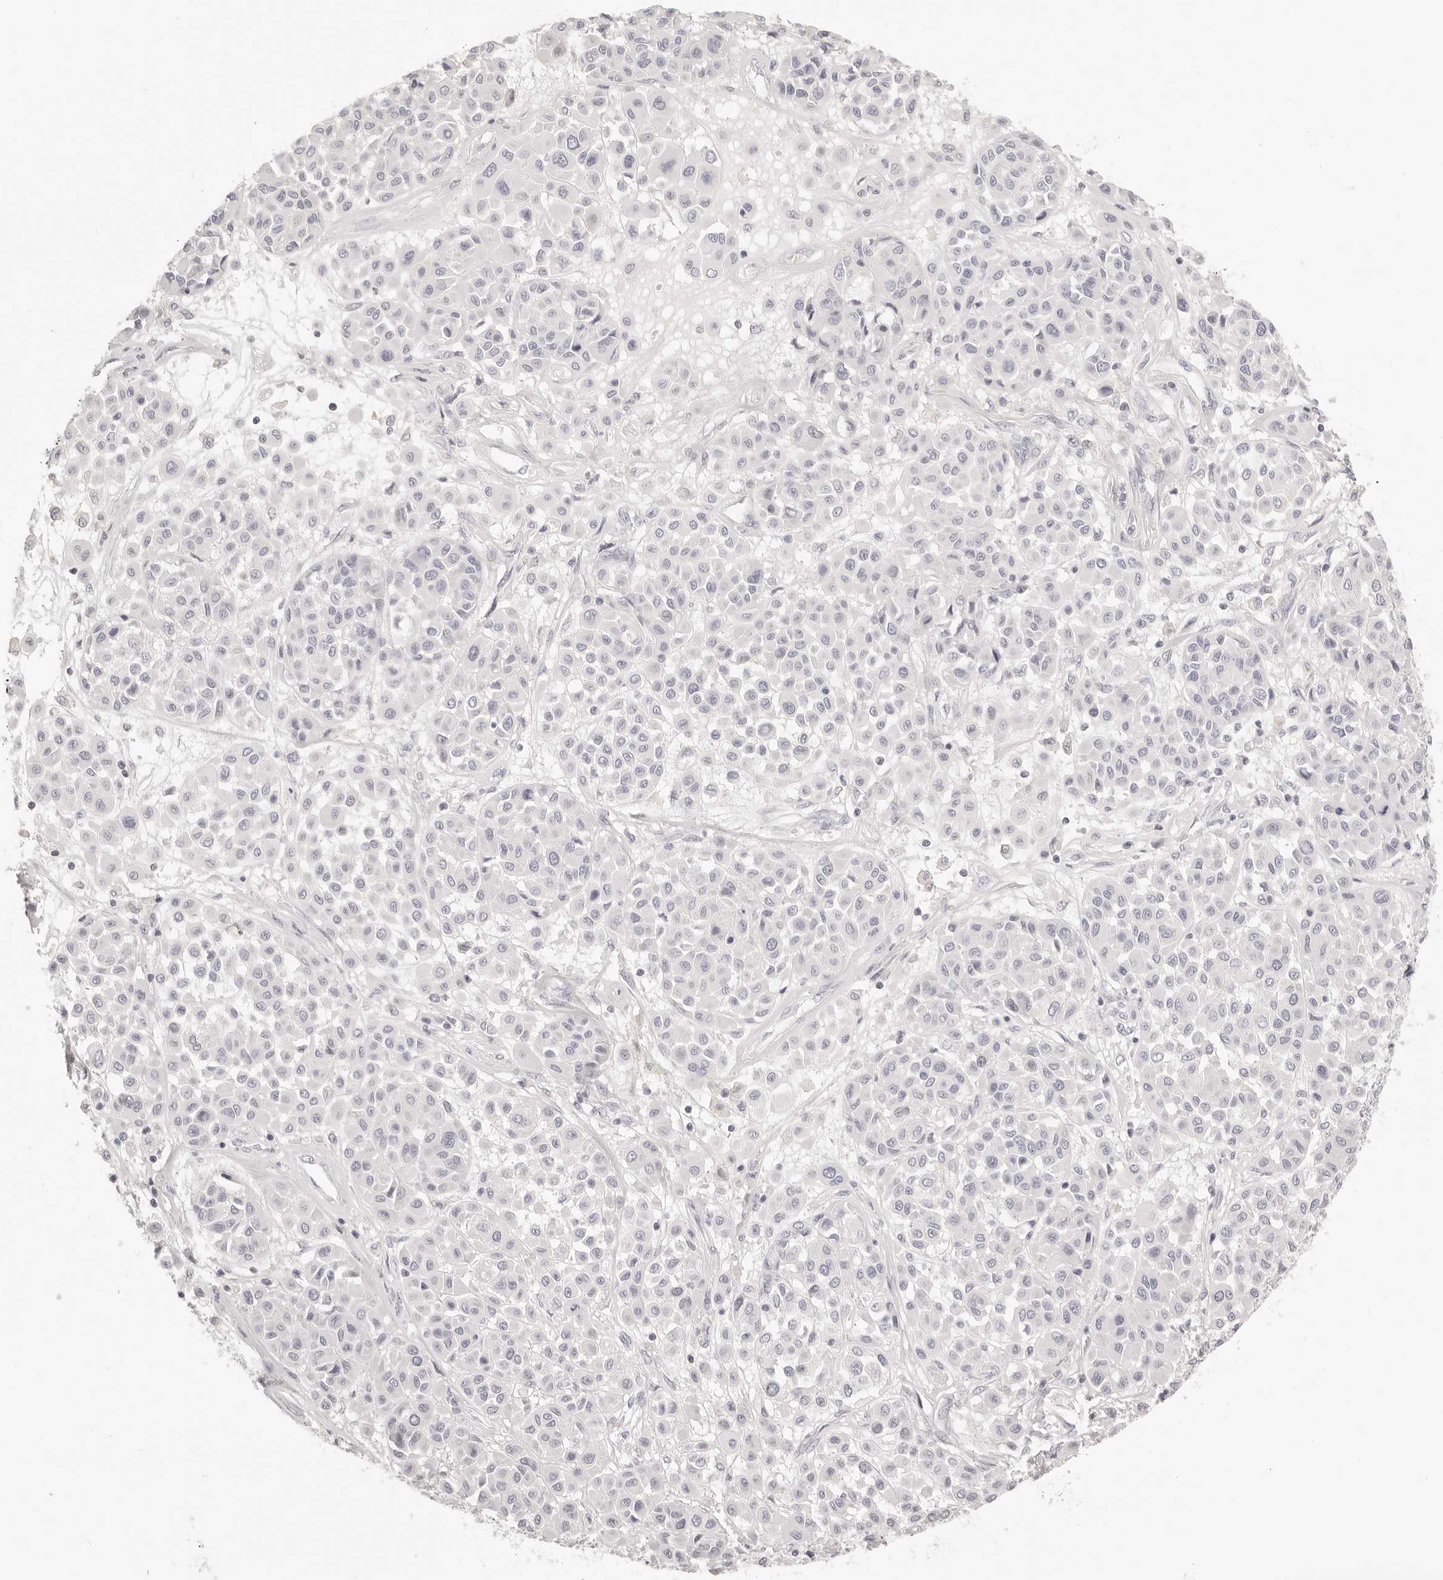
{"staining": {"intensity": "negative", "quantity": "none", "location": "none"}, "tissue": "melanoma", "cell_type": "Tumor cells", "image_type": "cancer", "snomed": [{"axis": "morphology", "description": "Malignant melanoma, Metastatic site"}, {"axis": "topography", "description": "Soft tissue"}], "caption": "The photomicrograph demonstrates no significant expression in tumor cells of malignant melanoma (metastatic site).", "gene": "FABP1", "patient": {"sex": "male", "age": 41}}